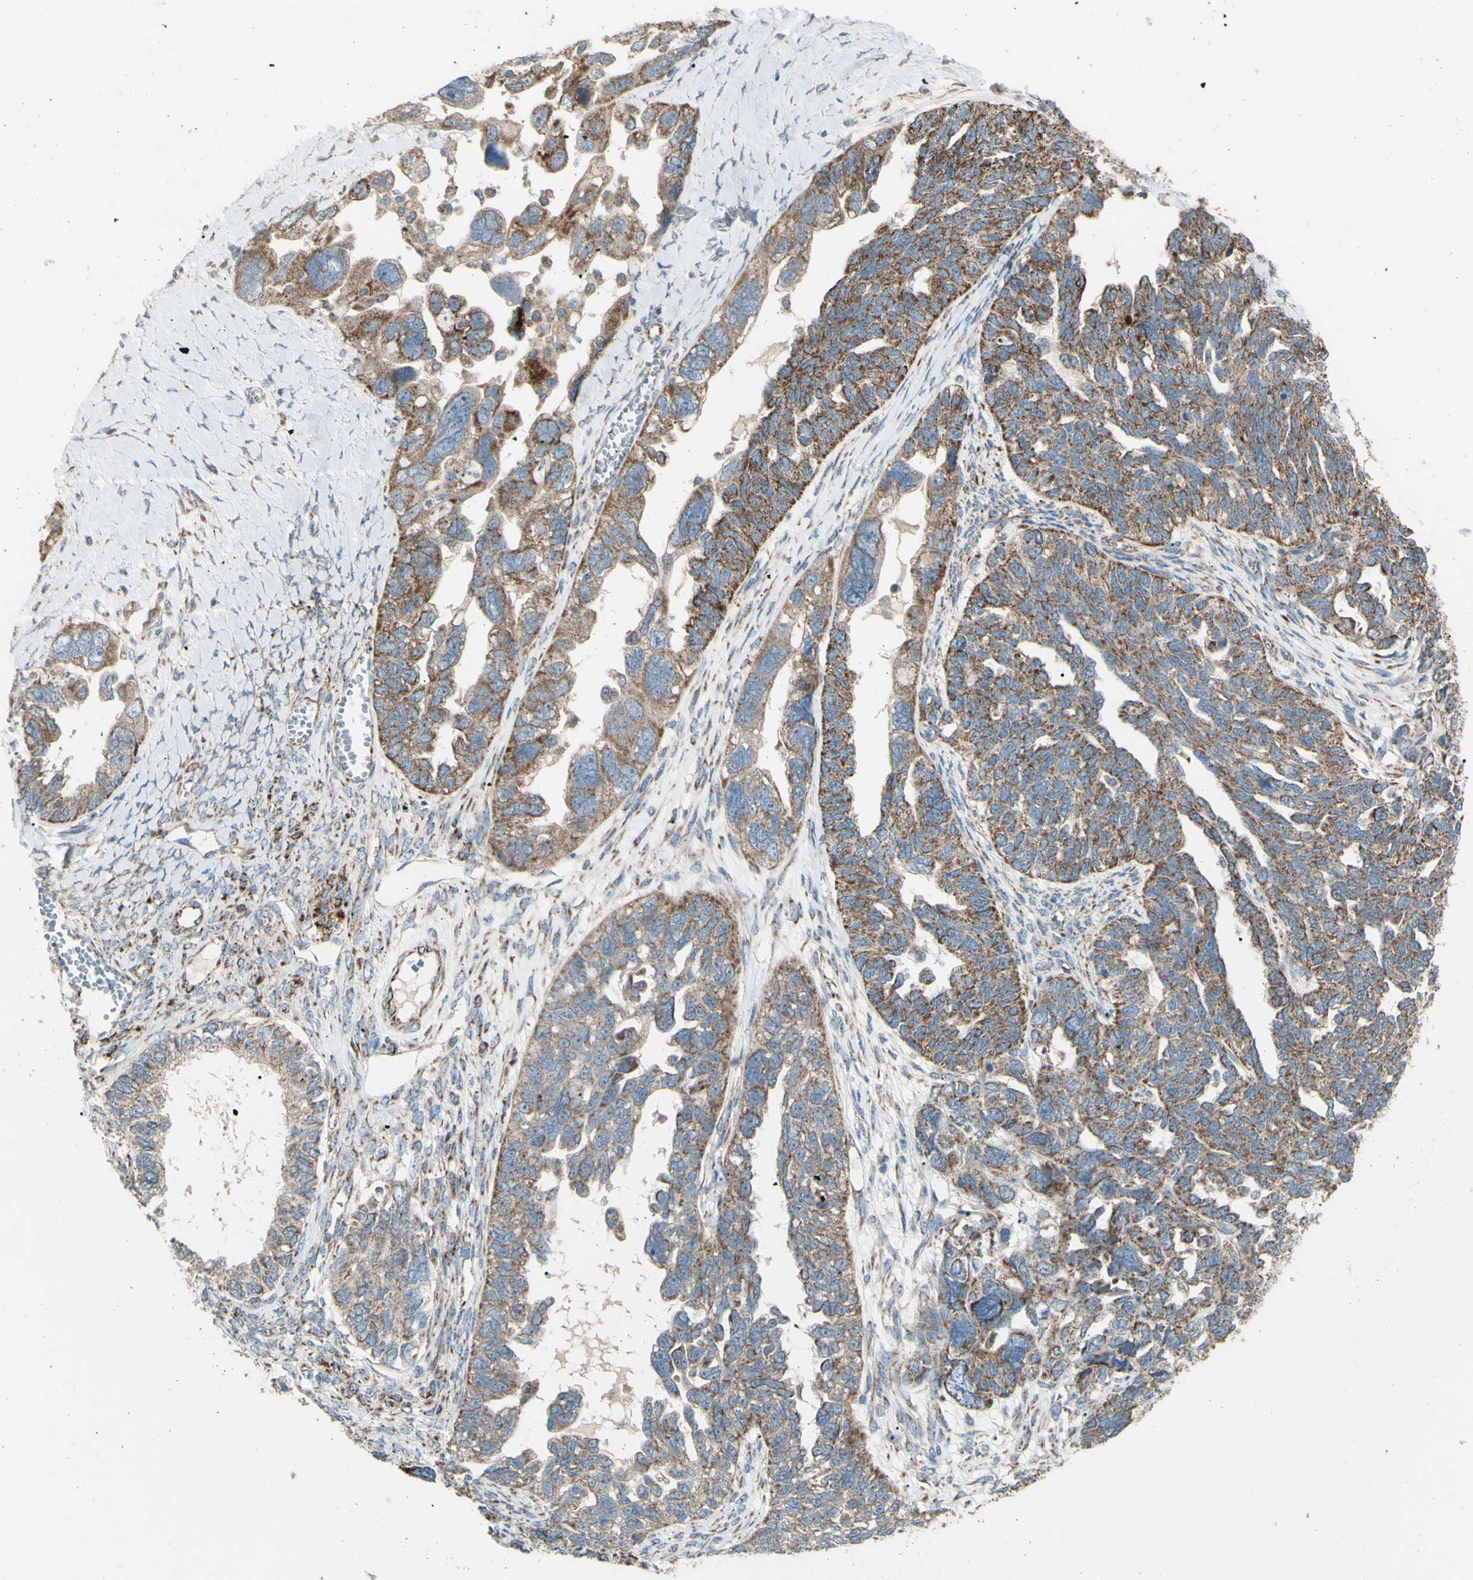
{"staining": {"intensity": "strong", "quantity": ">75%", "location": "cytoplasmic/membranous"}, "tissue": "ovarian cancer", "cell_type": "Tumor cells", "image_type": "cancer", "snomed": [{"axis": "morphology", "description": "Cystadenocarcinoma, serous, NOS"}, {"axis": "topography", "description": "Ovary"}], "caption": "Immunohistochemistry (IHC) staining of ovarian cancer (serous cystadenocarcinoma), which reveals high levels of strong cytoplasmic/membranous positivity in about >75% of tumor cells indicating strong cytoplasmic/membranous protein staining. The staining was performed using DAB (3,3'-diaminobenzidine) (brown) for protein detection and nuclei were counterstained in hematoxylin (blue).", "gene": "RHOT1", "patient": {"sex": "female", "age": 79}}